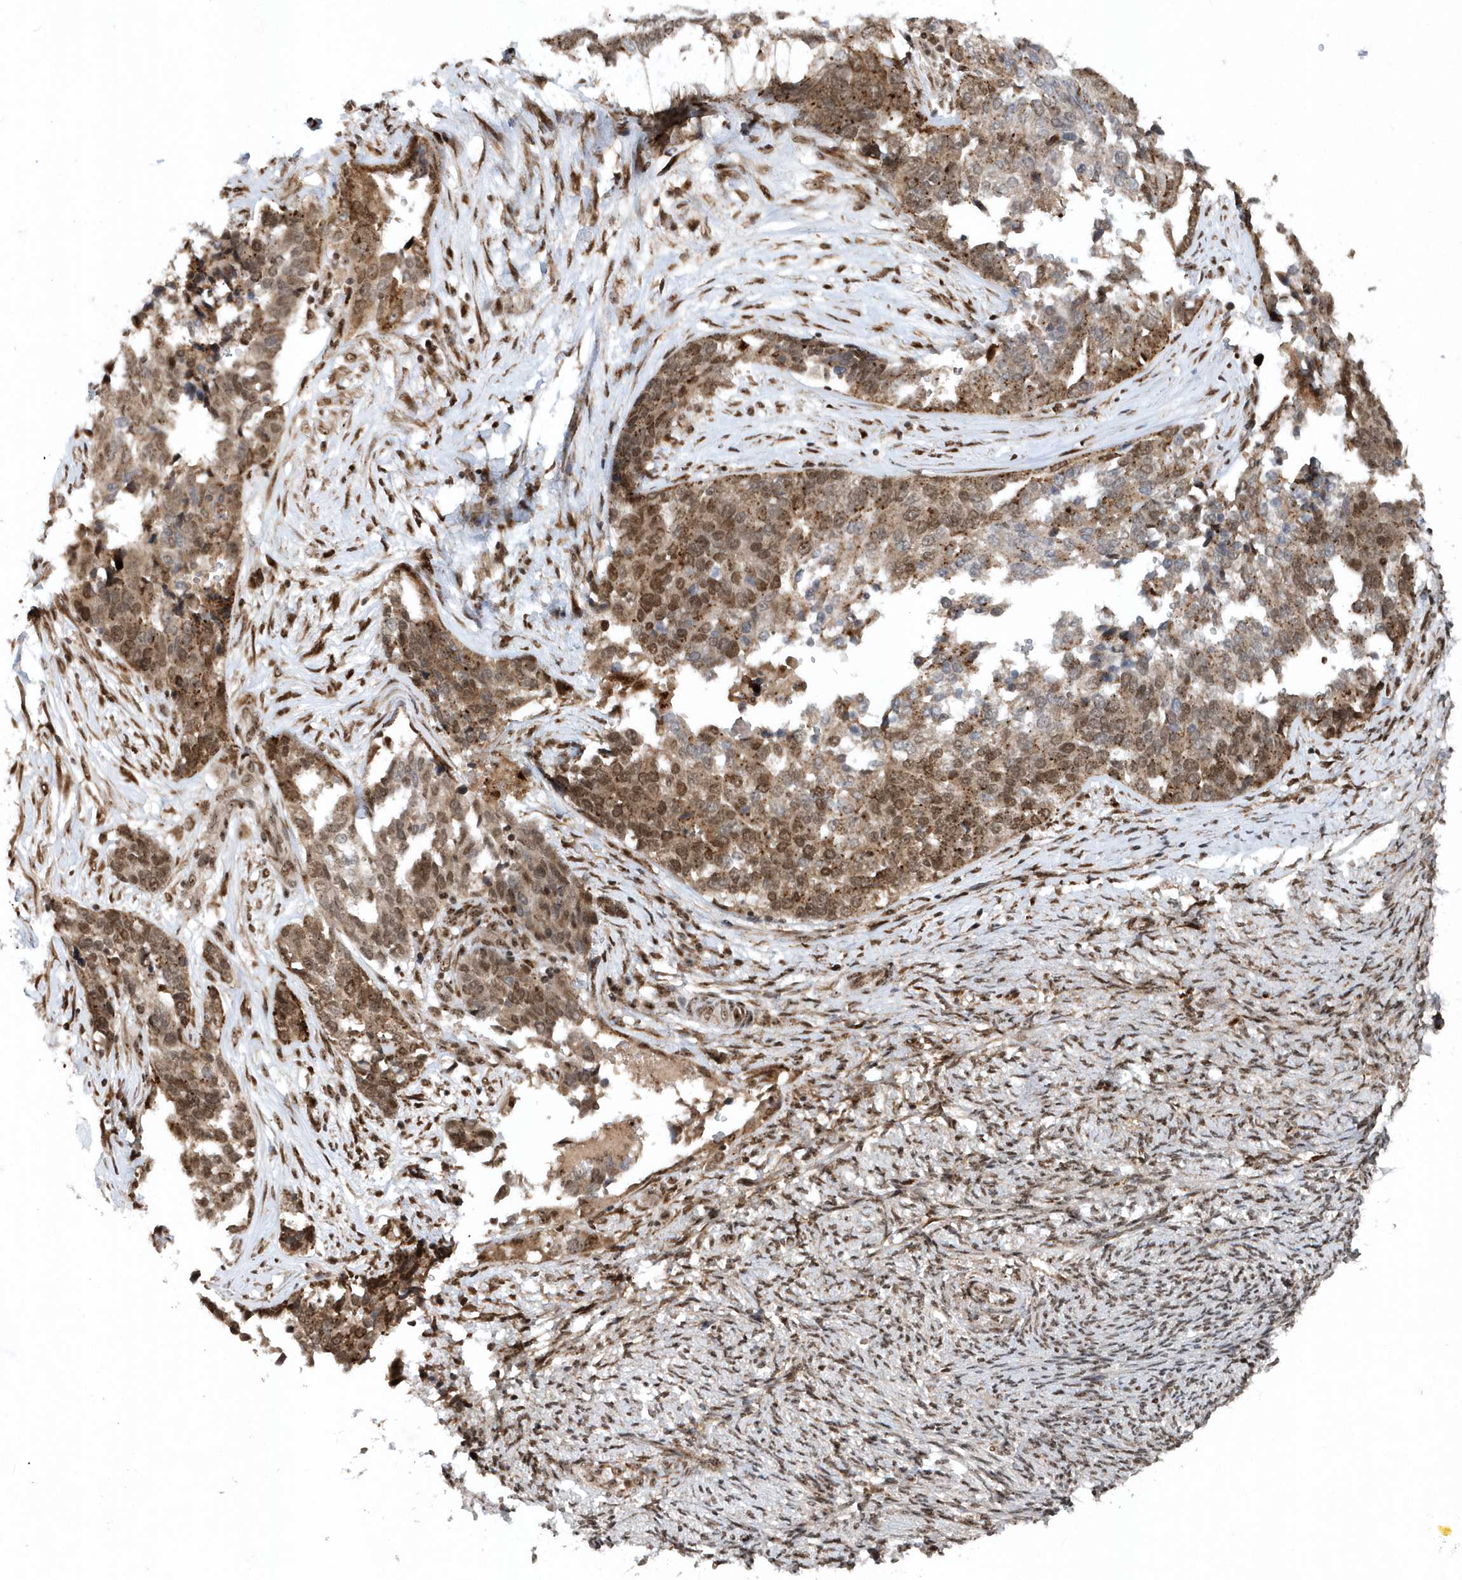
{"staining": {"intensity": "moderate", "quantity": ">75%", "location": "cytoplasmic/membranous,nuclear"}, "tissue": "ovarian cancer", "cell_type": "Tumor cells", "image_type": "cancer", "snomed": [{"axis": "morphology", "description": "Cystadenocarcinoma, serous, NOS"}, {"axis": "topography", "description": "Ovary"}], "caption": "Immunohistochemistry (IHC) image of neoplastic tissue: ovarian cancer (serous cystadenocarcinoma) stained using immunohistochemistry (IHC) displays medium levels of moderate protein expression localized specifically in the cytoplasmic/membranous and nuclear of tumor cells, appearing as a cytoplasmic/membranous and nuclear brown color.", "gene": "SOWAHB", "patient": {"sex": "female", "age": 44}}